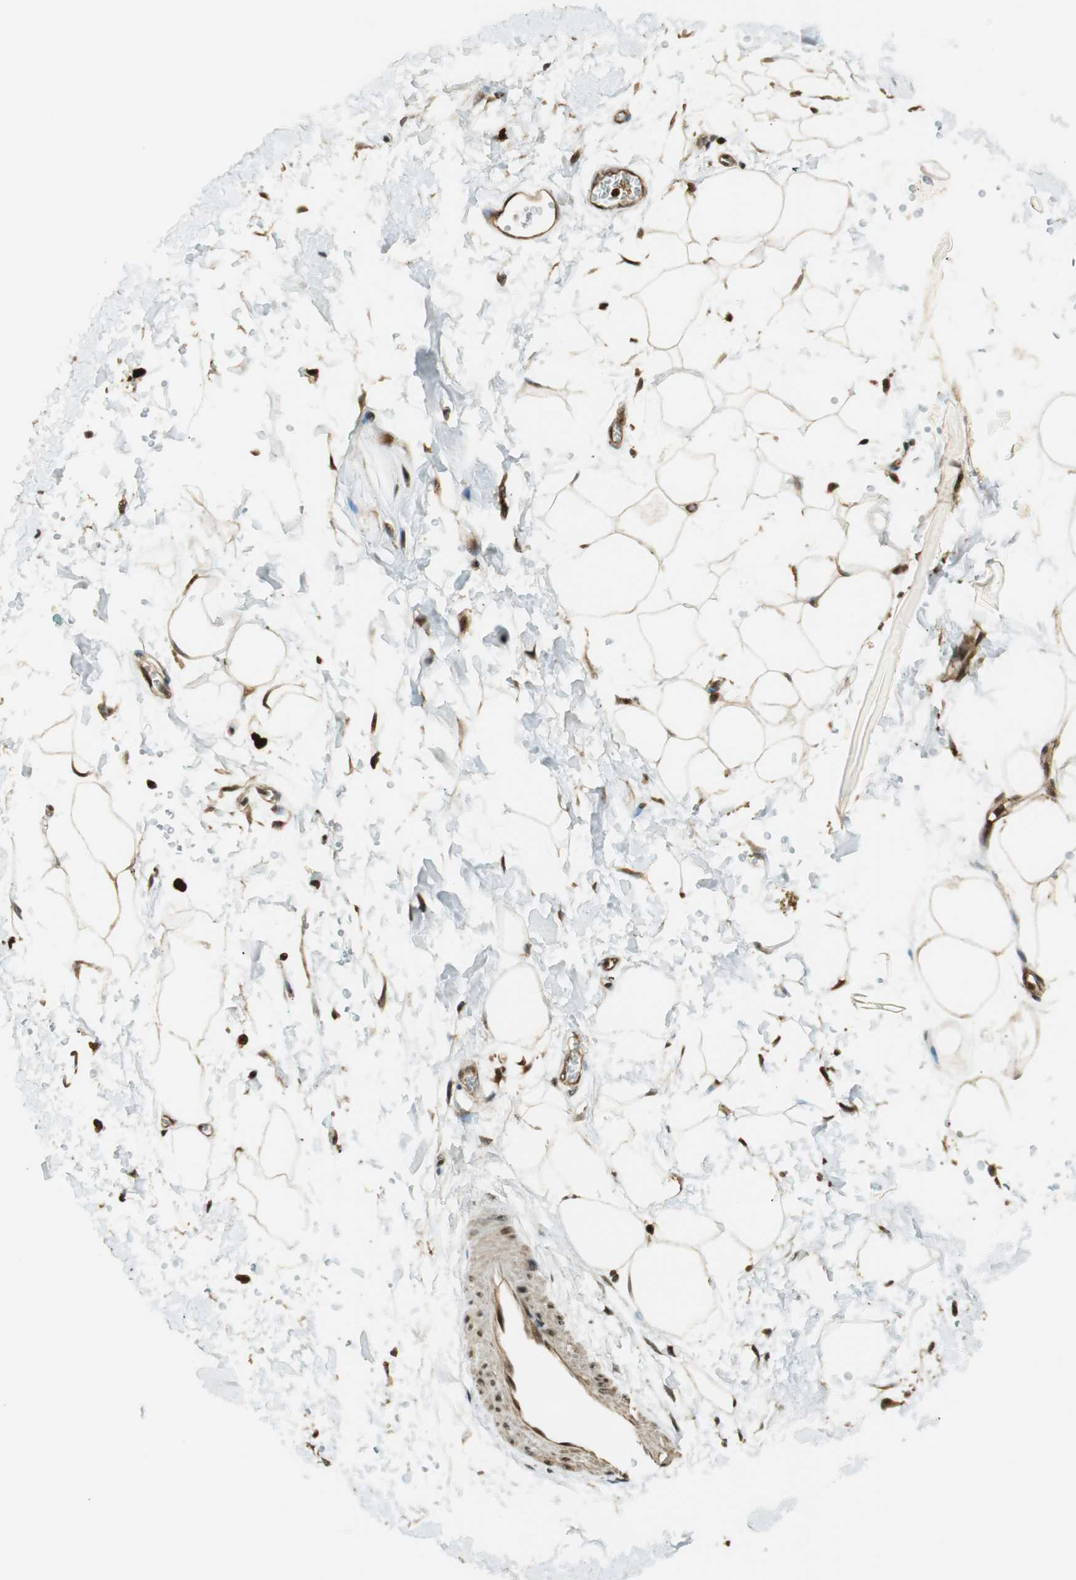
{"staining": {"intensity": "moderate", "quantity": ">75%", "location": "cytoplasmic/membranous,nuclear"}, "tissue": "adipose tissue", "cell_type": "Adipocytes", "image_type": "normal", "snomed": [{"axis": "morphology", "description": "Normal tissue, NOS"}, {"axis": "topography", "description": "Soft tissue"}], "caption": "Immunohistochemical staining of normal adipose tissue exhibits moderate cytoplasmic/membranous,nuclear protein positivity in approximately >75% of adipocytes. Using DAB (3,3'-diaminobenzidine) (brown) and hematoxylin (blue) stains, captured at high magnification using brightfield microscopy.", "gene": "ENSG00000268870", "patient": {"sex": "male", "age": 72}}